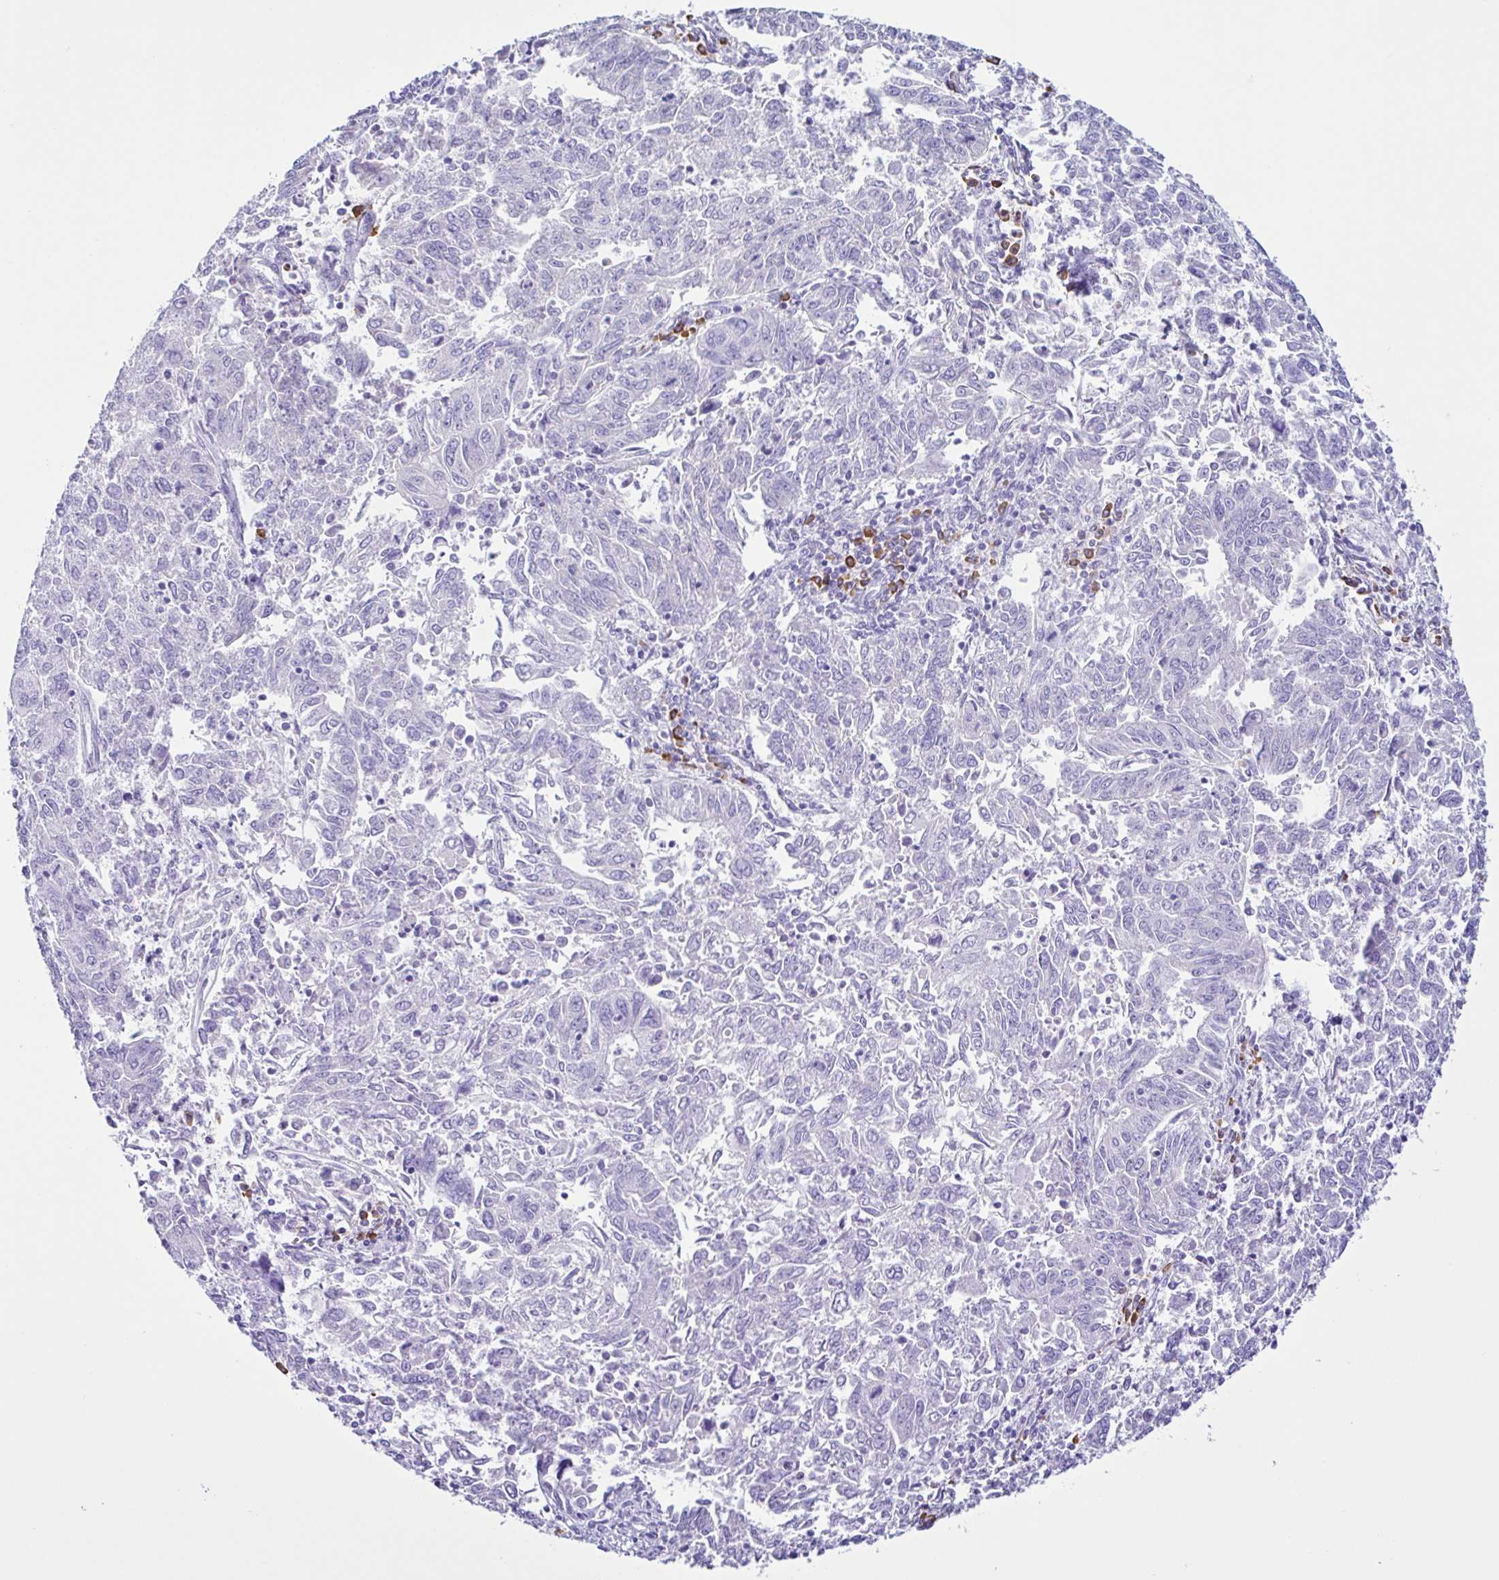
{"staining": {"intensity": "negative", "quantity": "none", "location": "none"}, "tissue": "endometrial cancer", "cell_type": "Tumor cells", "image_type": "cancer", "snomed": [{"axis": "morphology", "description": "Adenocarcinoma, NOS"}, {"axis": "topography", "description": "Endometrium"}], "caption": "High power microscopy photomicrograph of an IHC histopathology image of endometrial cancer, revealing no significant expression in tumor cells.", "gene": "PIGF", "patient": {"sex": "female", "age": 42}}